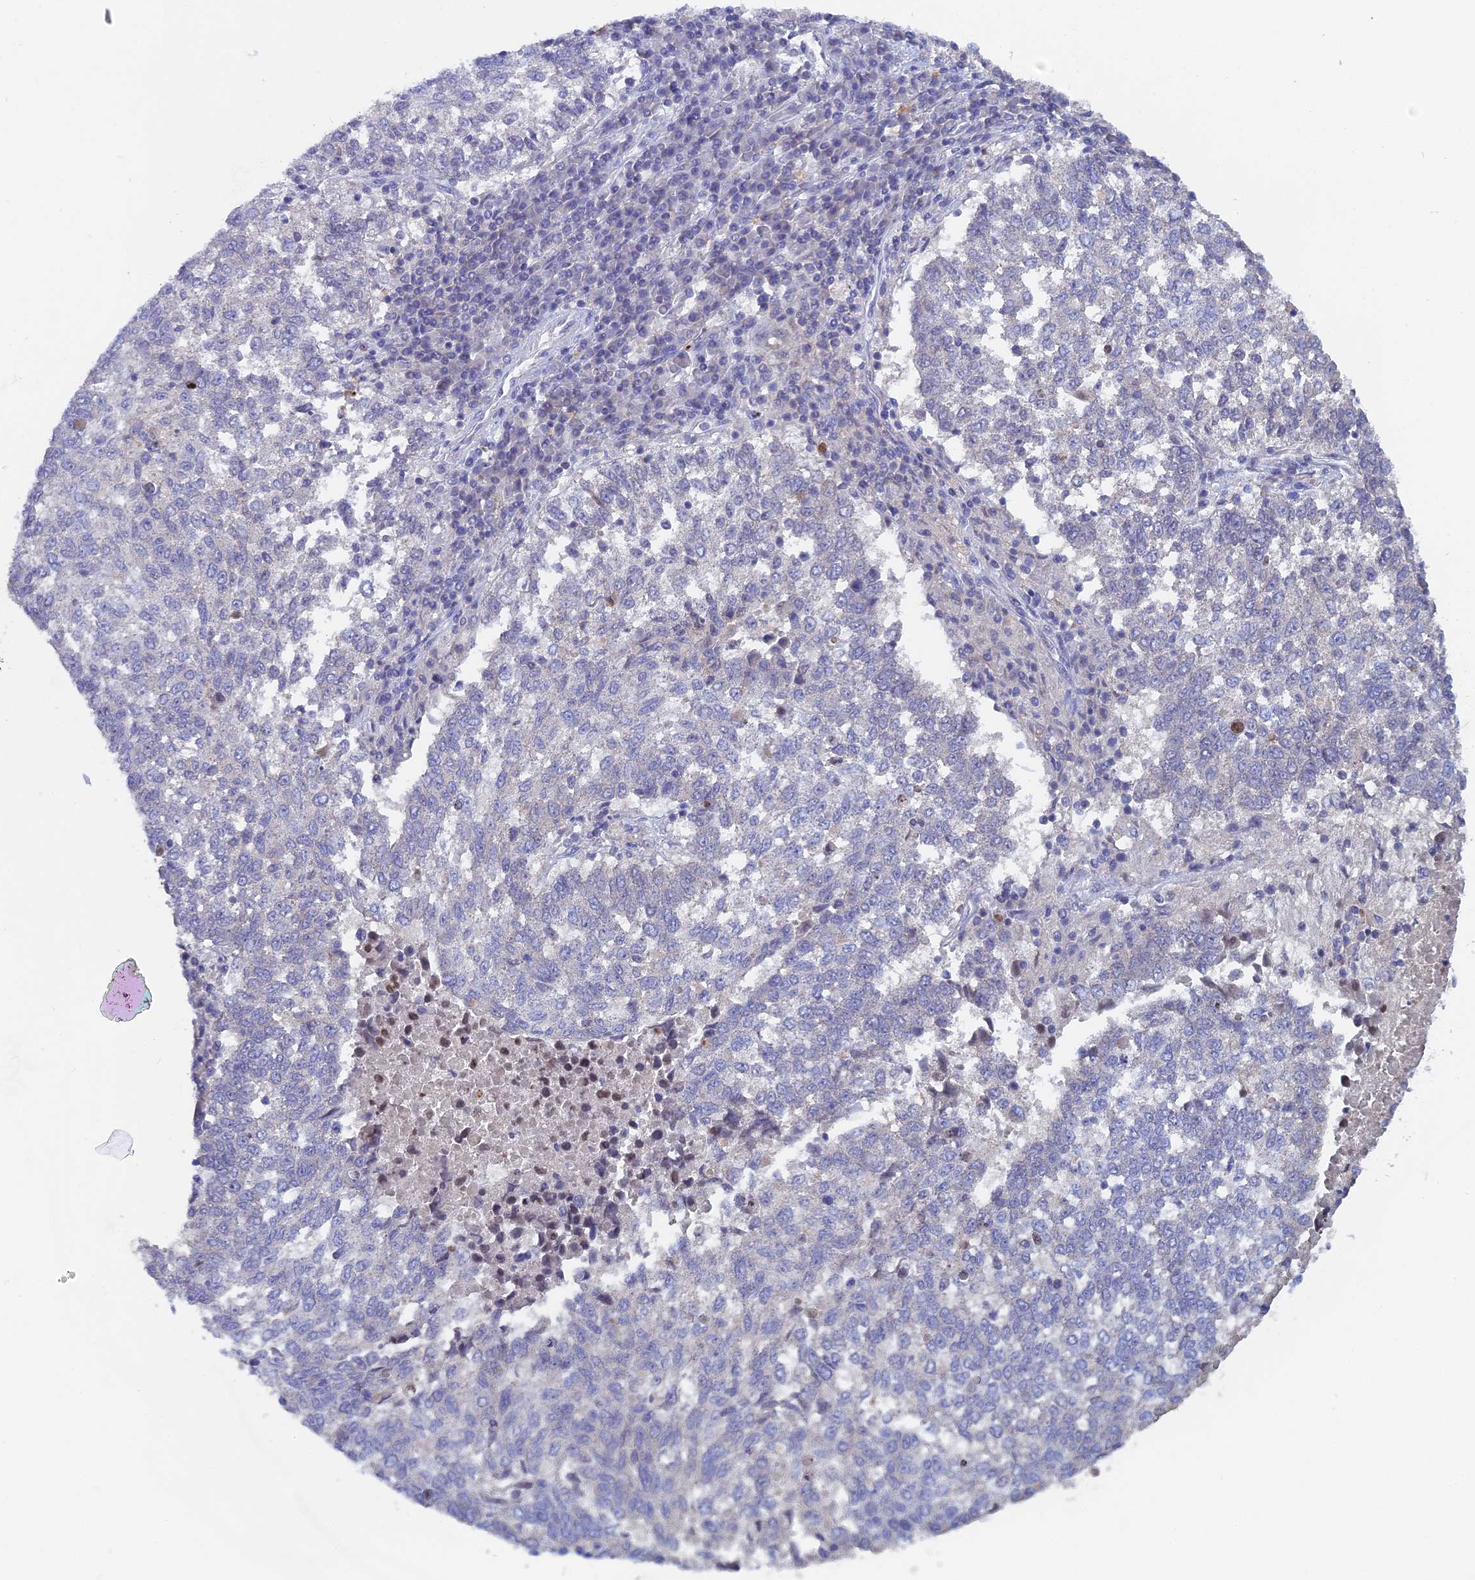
{"staining": {"intensity": "negative", "quantity": "none", "location": "none"}, "tissue": "lung cancer", "cell_type": "Tumor cells", "image_type": "cancer", "snomed": [{"axis": "morphology", "description": "Squamous cell carcinoma, NOS"}, {"axis": "topography", "description": "Lung"}], "caption": "Protein analysis of lung cancer (squamous cell carcinoma) demonstrates no significant staining in tumor cells.", "gene": "ACP7", "patient": {"sex": "male", "age": 73}}